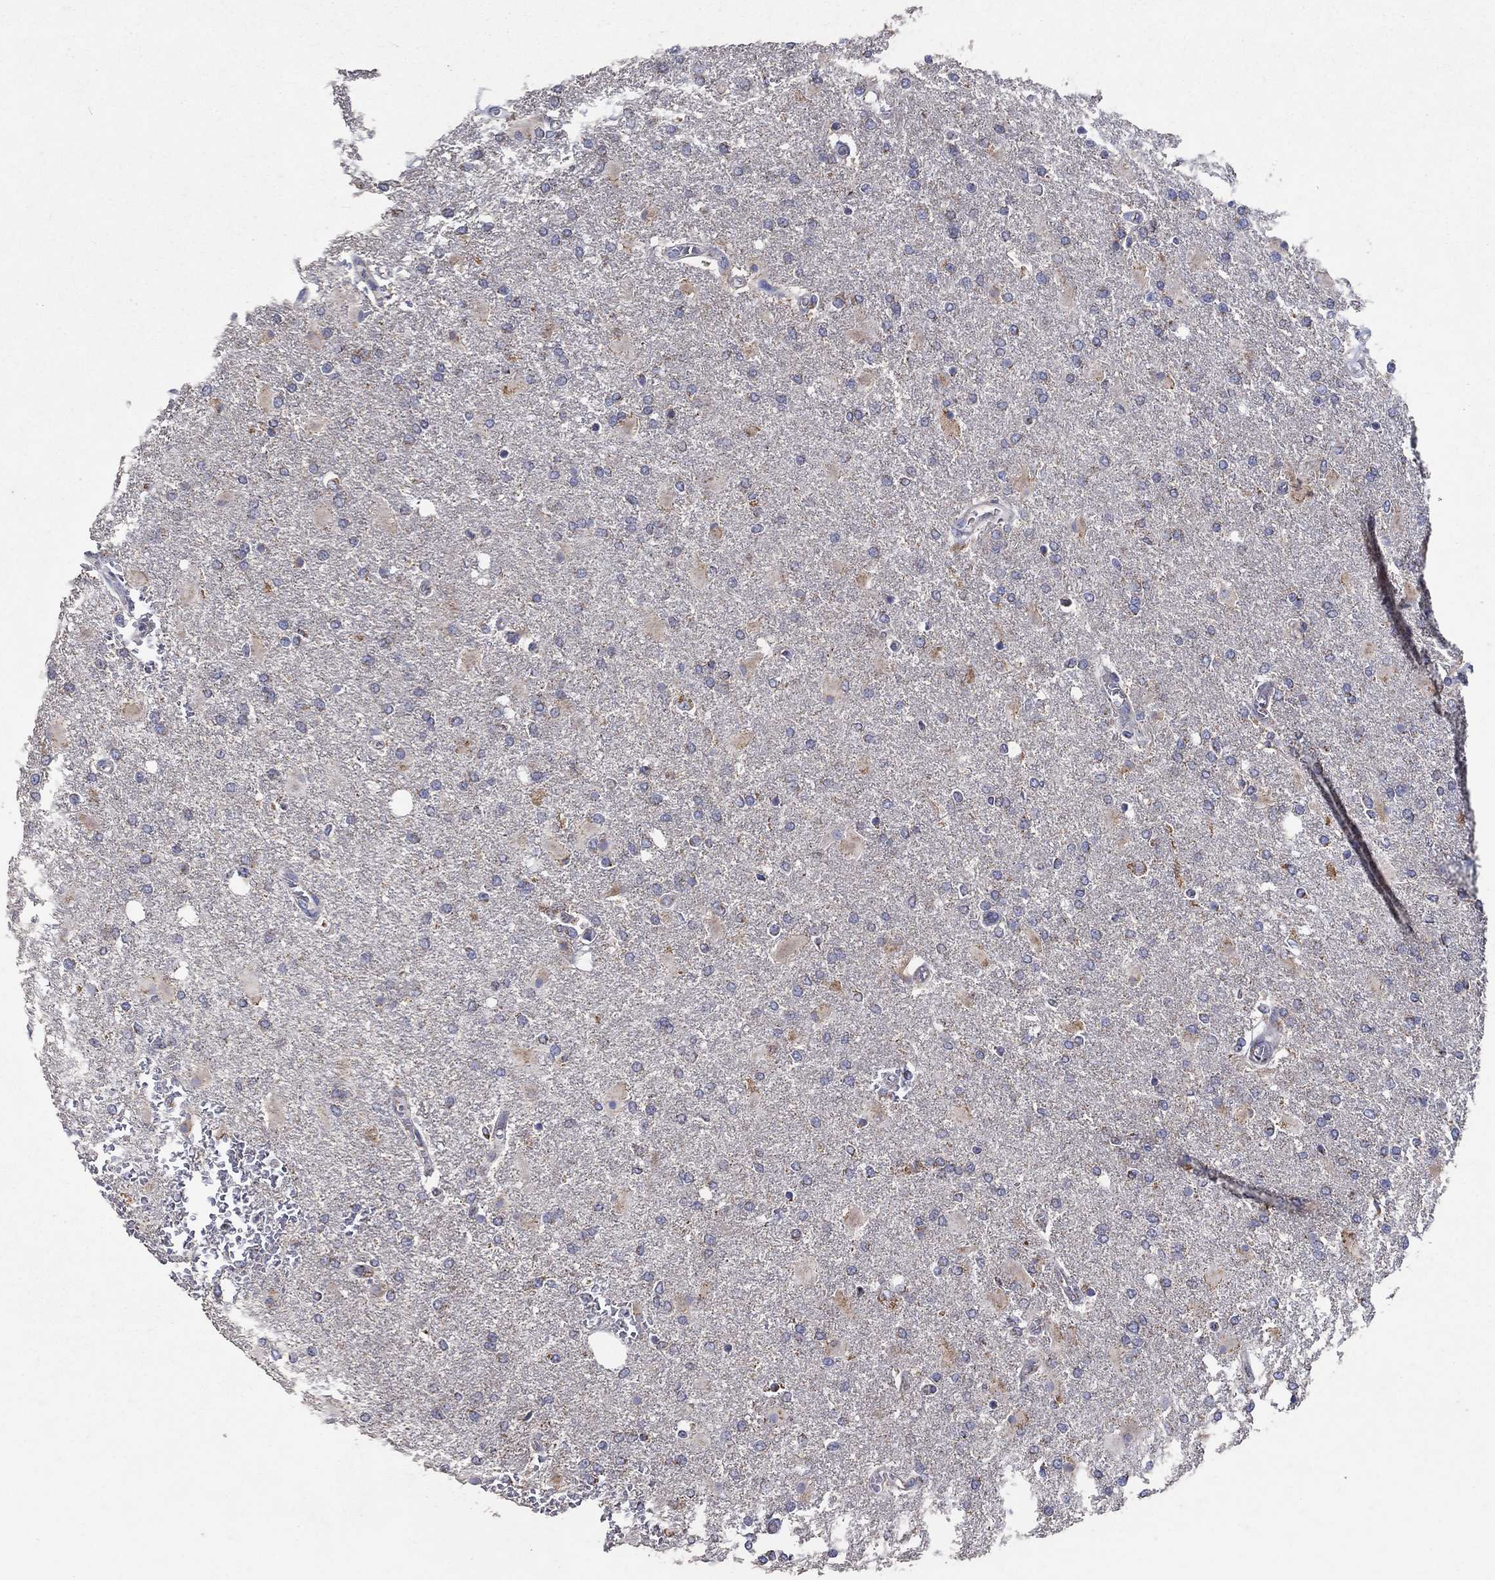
{"staining": {"intensity": "negative", "quantity": "none", "location": "none"}, "tissue": "glioma", "cell_type": "Tumor cells", "image_type": "cancer", "snomed": [{"axis": "morphology", "description": "Glioma, malignant, High grade"}, {"axis": "topography", "description": "Cerebral cortex"}], "caption": "This is an IHC image of human glioma. There is no positivity in tumor cells.", "gene": "C9orf85", "patient": {"sex": "male", "age": 79}}